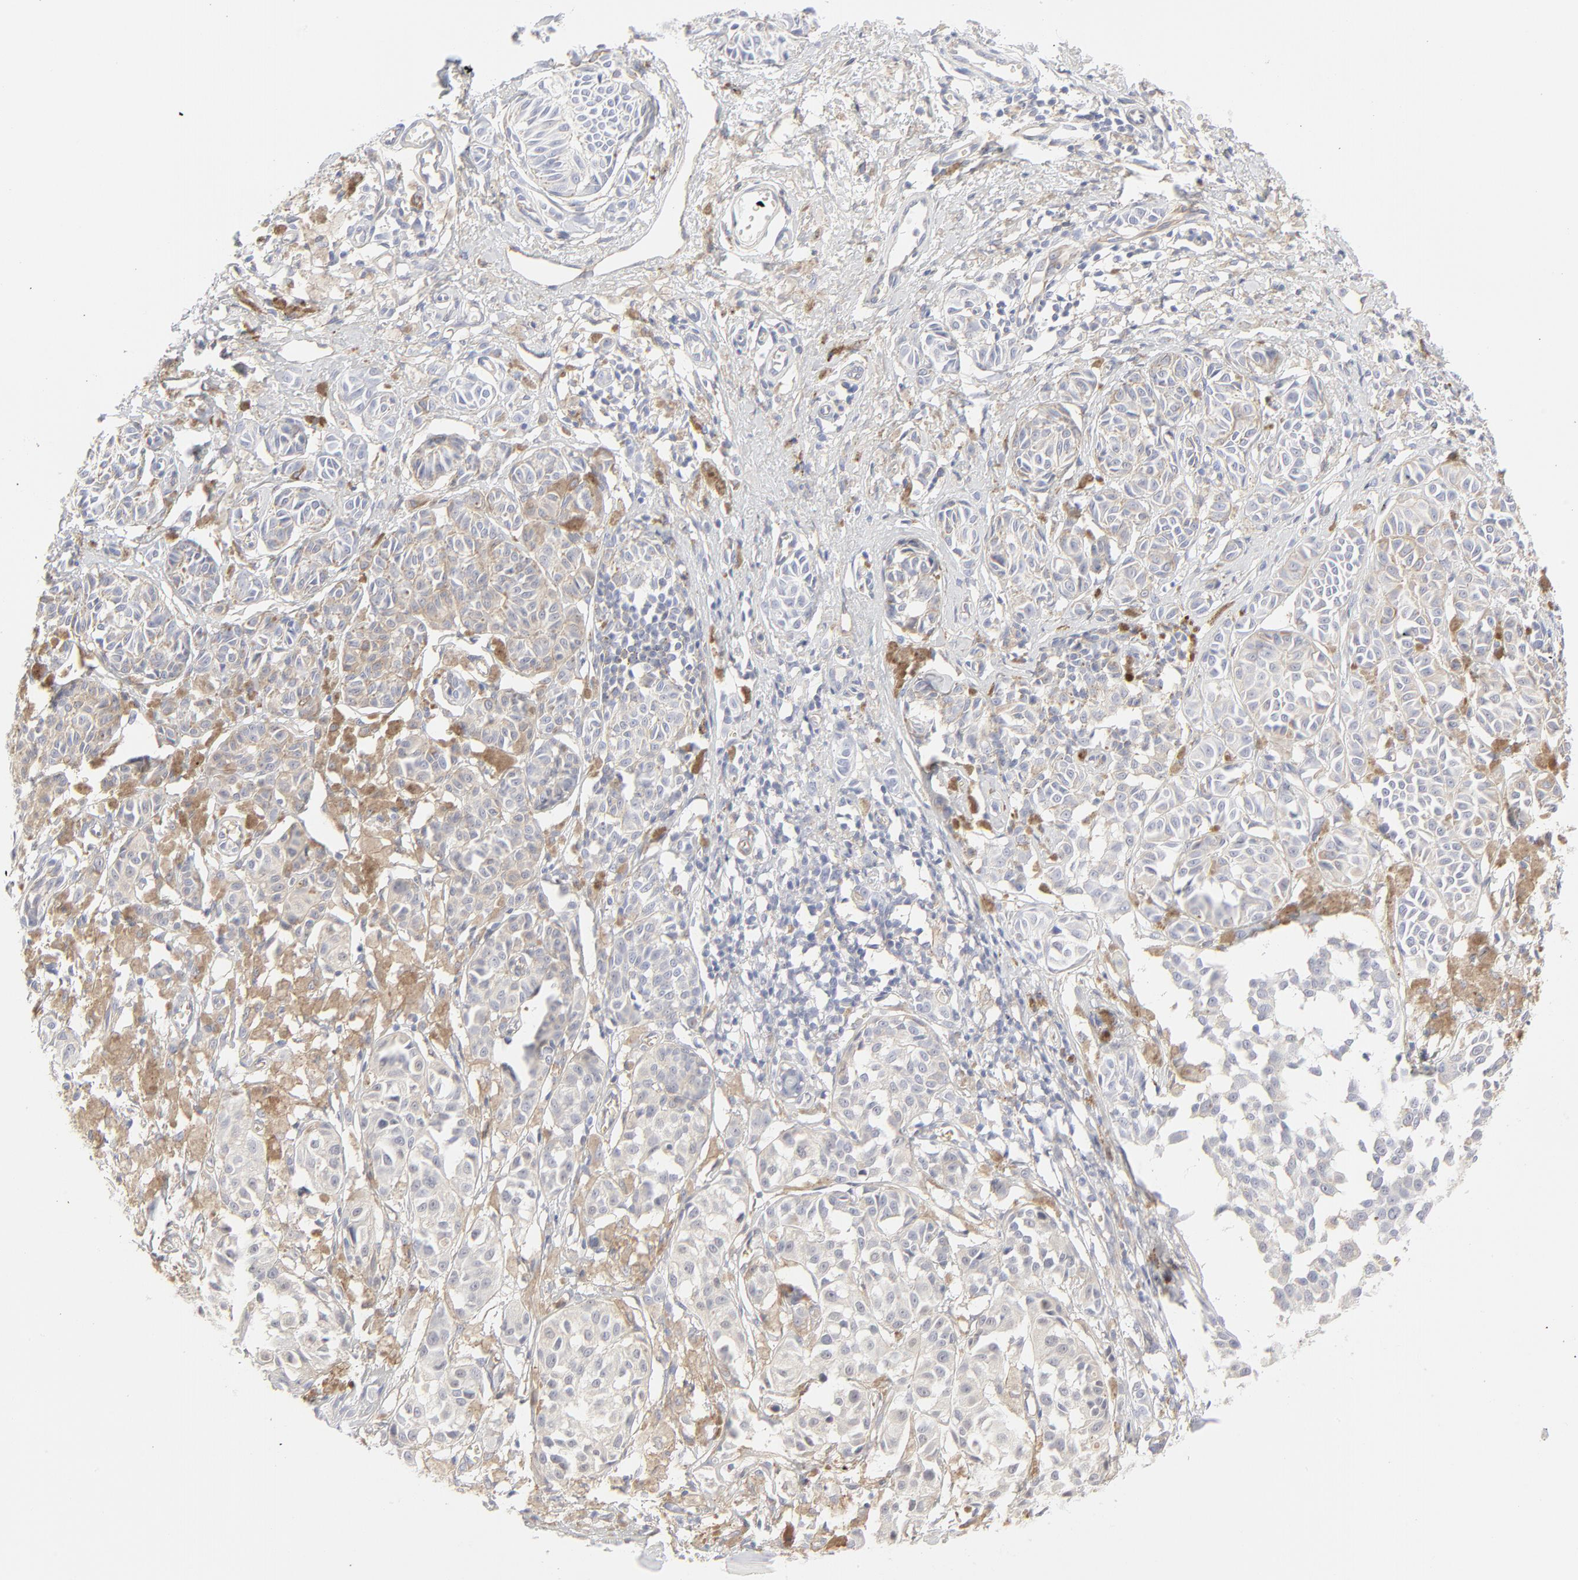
{"staining": {"intensity": "negative", "quantity": "none", "location": "none"}, "tissue": "melanoma", "cell_type": "Tumor cells", "image_type": "cancer", "snomed": [{"axis": "morphology", "description": "Malignant melanoma, NOS"}, {"axis": "topography", "description": "Skin"}], "caption": "The photomicrograph exhibits no significant positivity in tumor cells of malignant melanoma.", "gene": "ITGA5", "patient": {"sex": "male", "age": 76}}